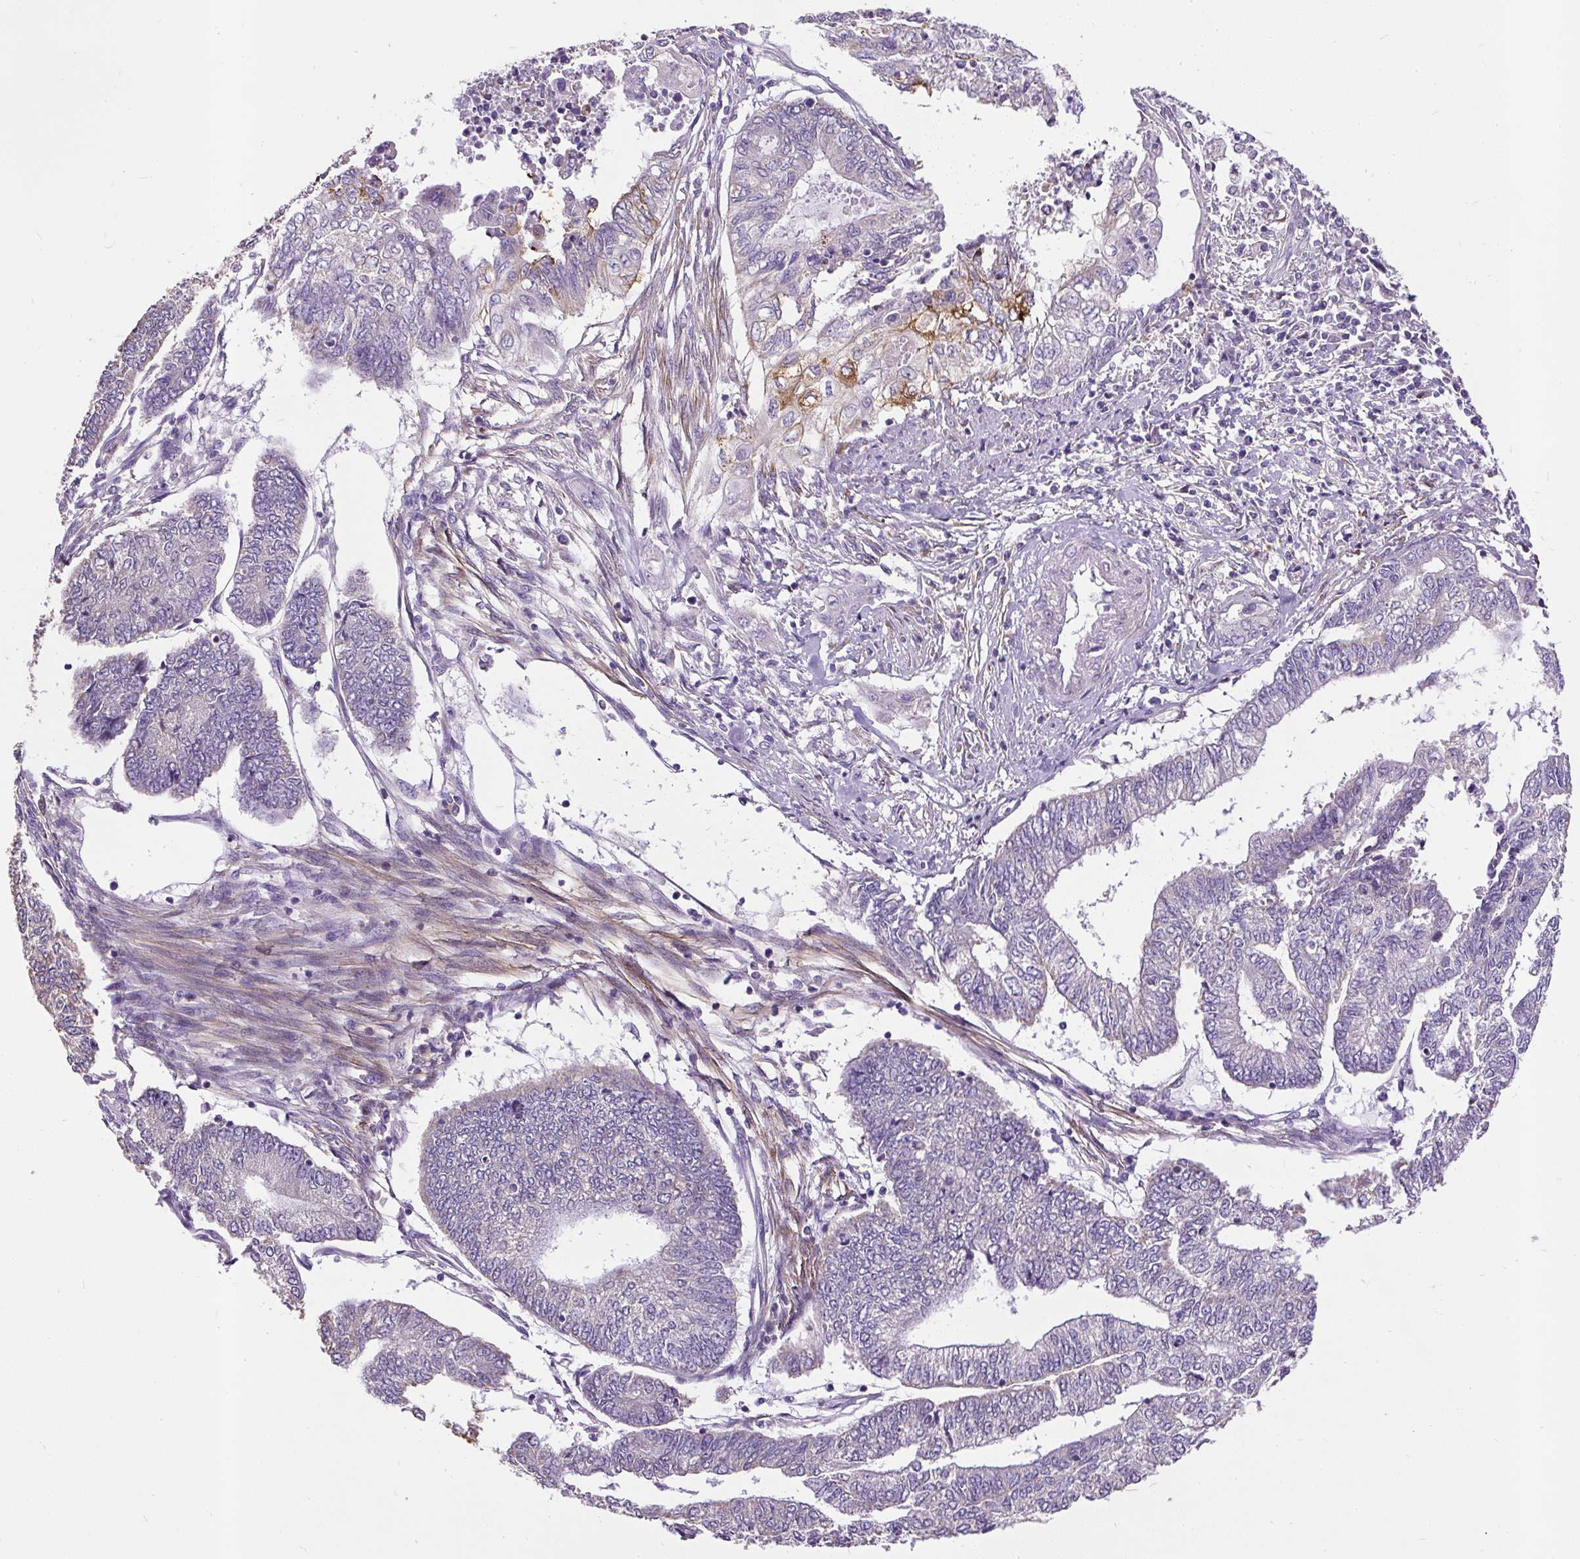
{"staining": {"intensity": "moderate", "quantity": "<25%", "location": "cytoplasmic/membranous"}, "tissue": "endometrial cancer", "cell_type": "Tumor cells", "image_type": "cancer", "snomed": [{"axis": "morphology", "description": "Adenocarcinoma, NOS"}, {"axis": "topography", "description": "Uterus"}, {"axis": "topography", "description": "Endometrium"}], "caption": "Immunohistochemical staining of human adenocarcinoma (endometrial) displays moderate cytoplasmic/membranous protein staining in approximately <25% of tumor cells.", "gene": "GBX1", "patient": {"sex": "female", "age": 70}}